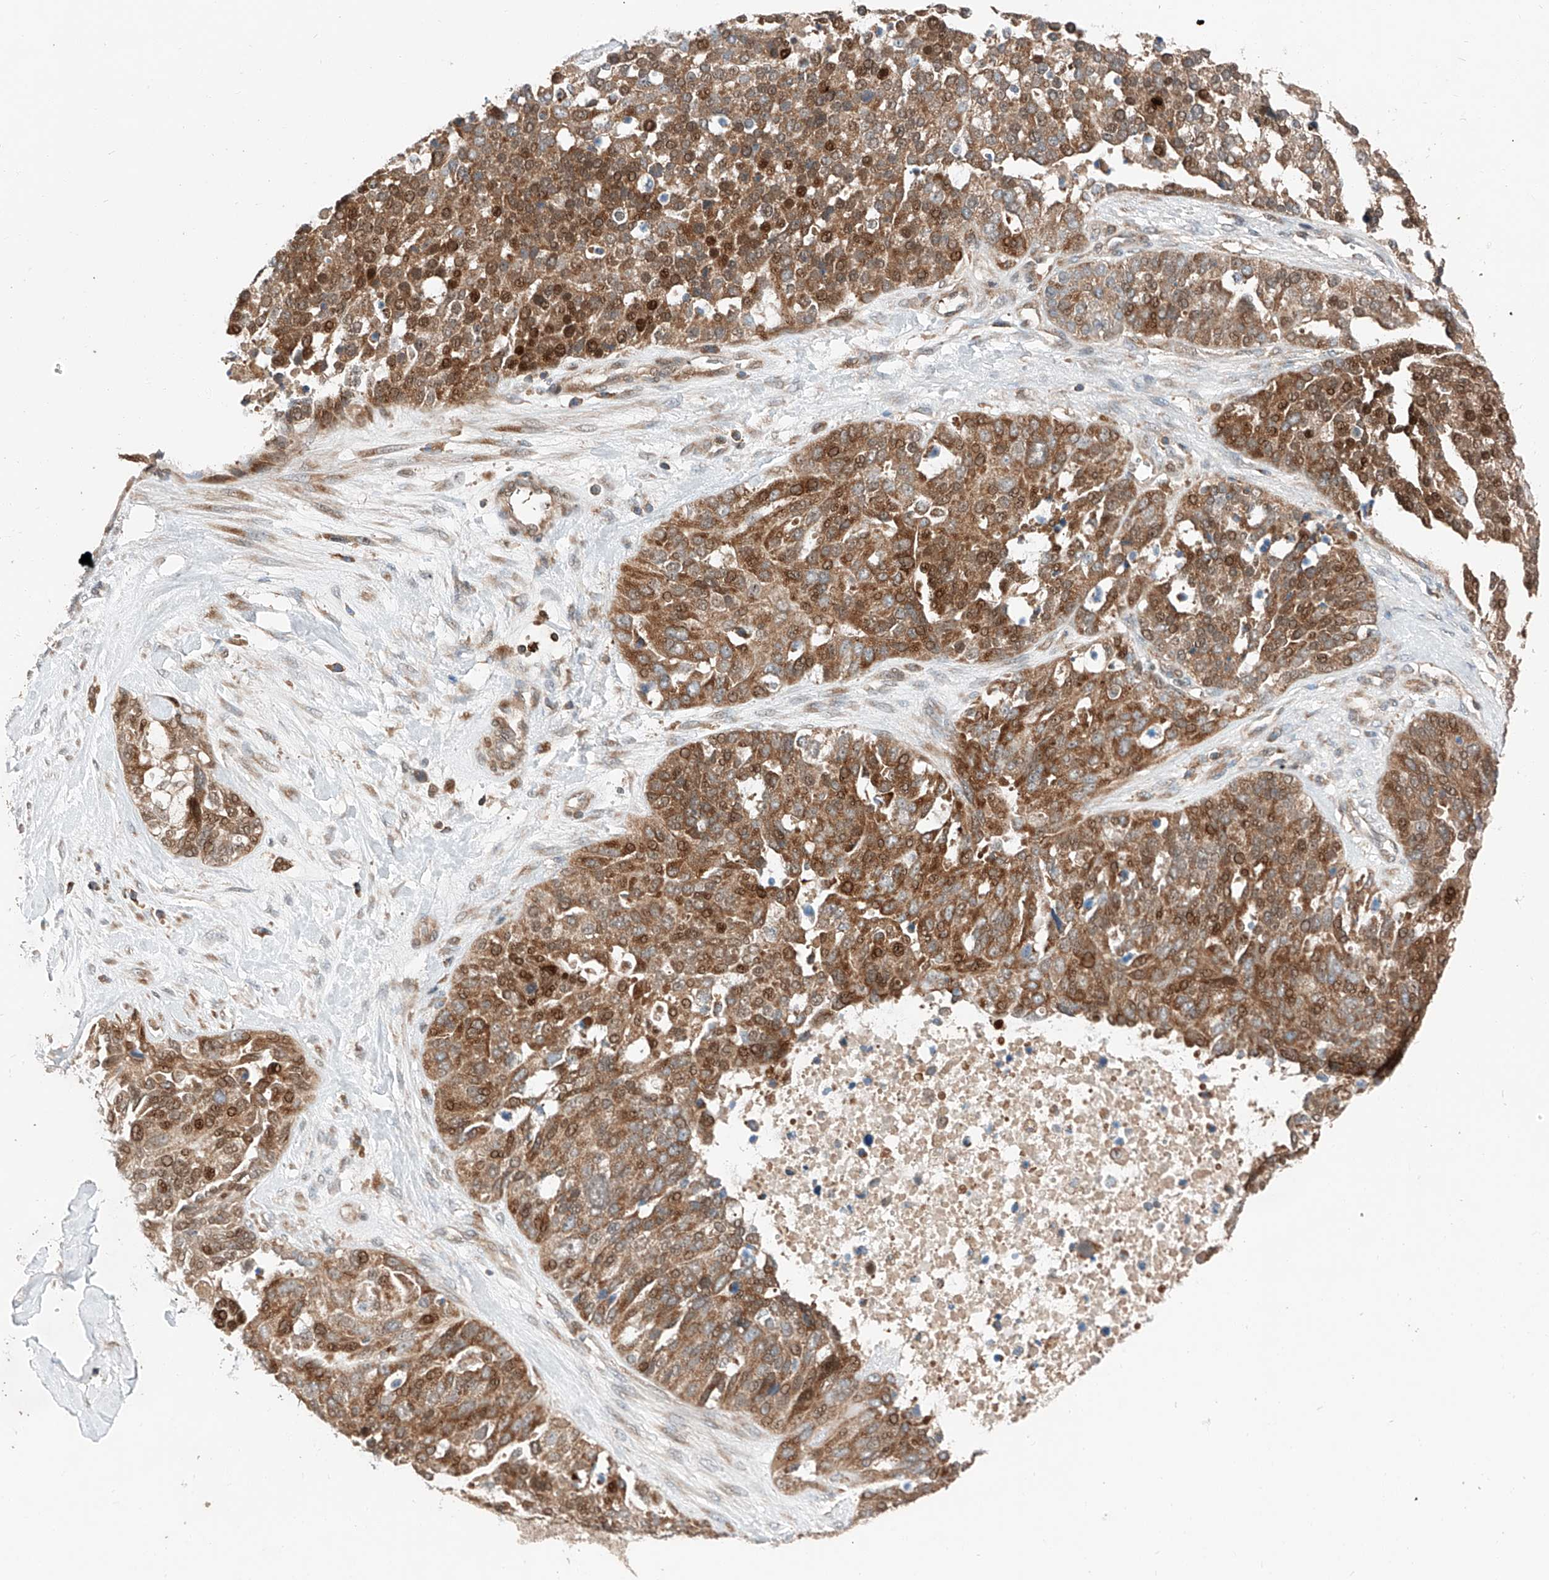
{"staining": {"intensity": "moderate", "quantity": ">75%", "location": "cytoplasmic/membranous,nuclear"}, "tissue": "ovarian cancer", "cell_type": "Tumor cells", "image_type": "cancer", "snomed": [{"axis": "morphology", "description": "Cystadenocarcinoma, serous, NOS"}, {"axis": "topography", "description": "Ovary"}], "caption": "Serous cystadenocarcinoma (ovarian) was stained to show a protein in brown. There is medium levels of moderate cytoplasmic/membranous and nuclear expression in about >75% of tumor cells.", "gene": "RUSC1", "patient": {"sex": "female", "age": 44}}